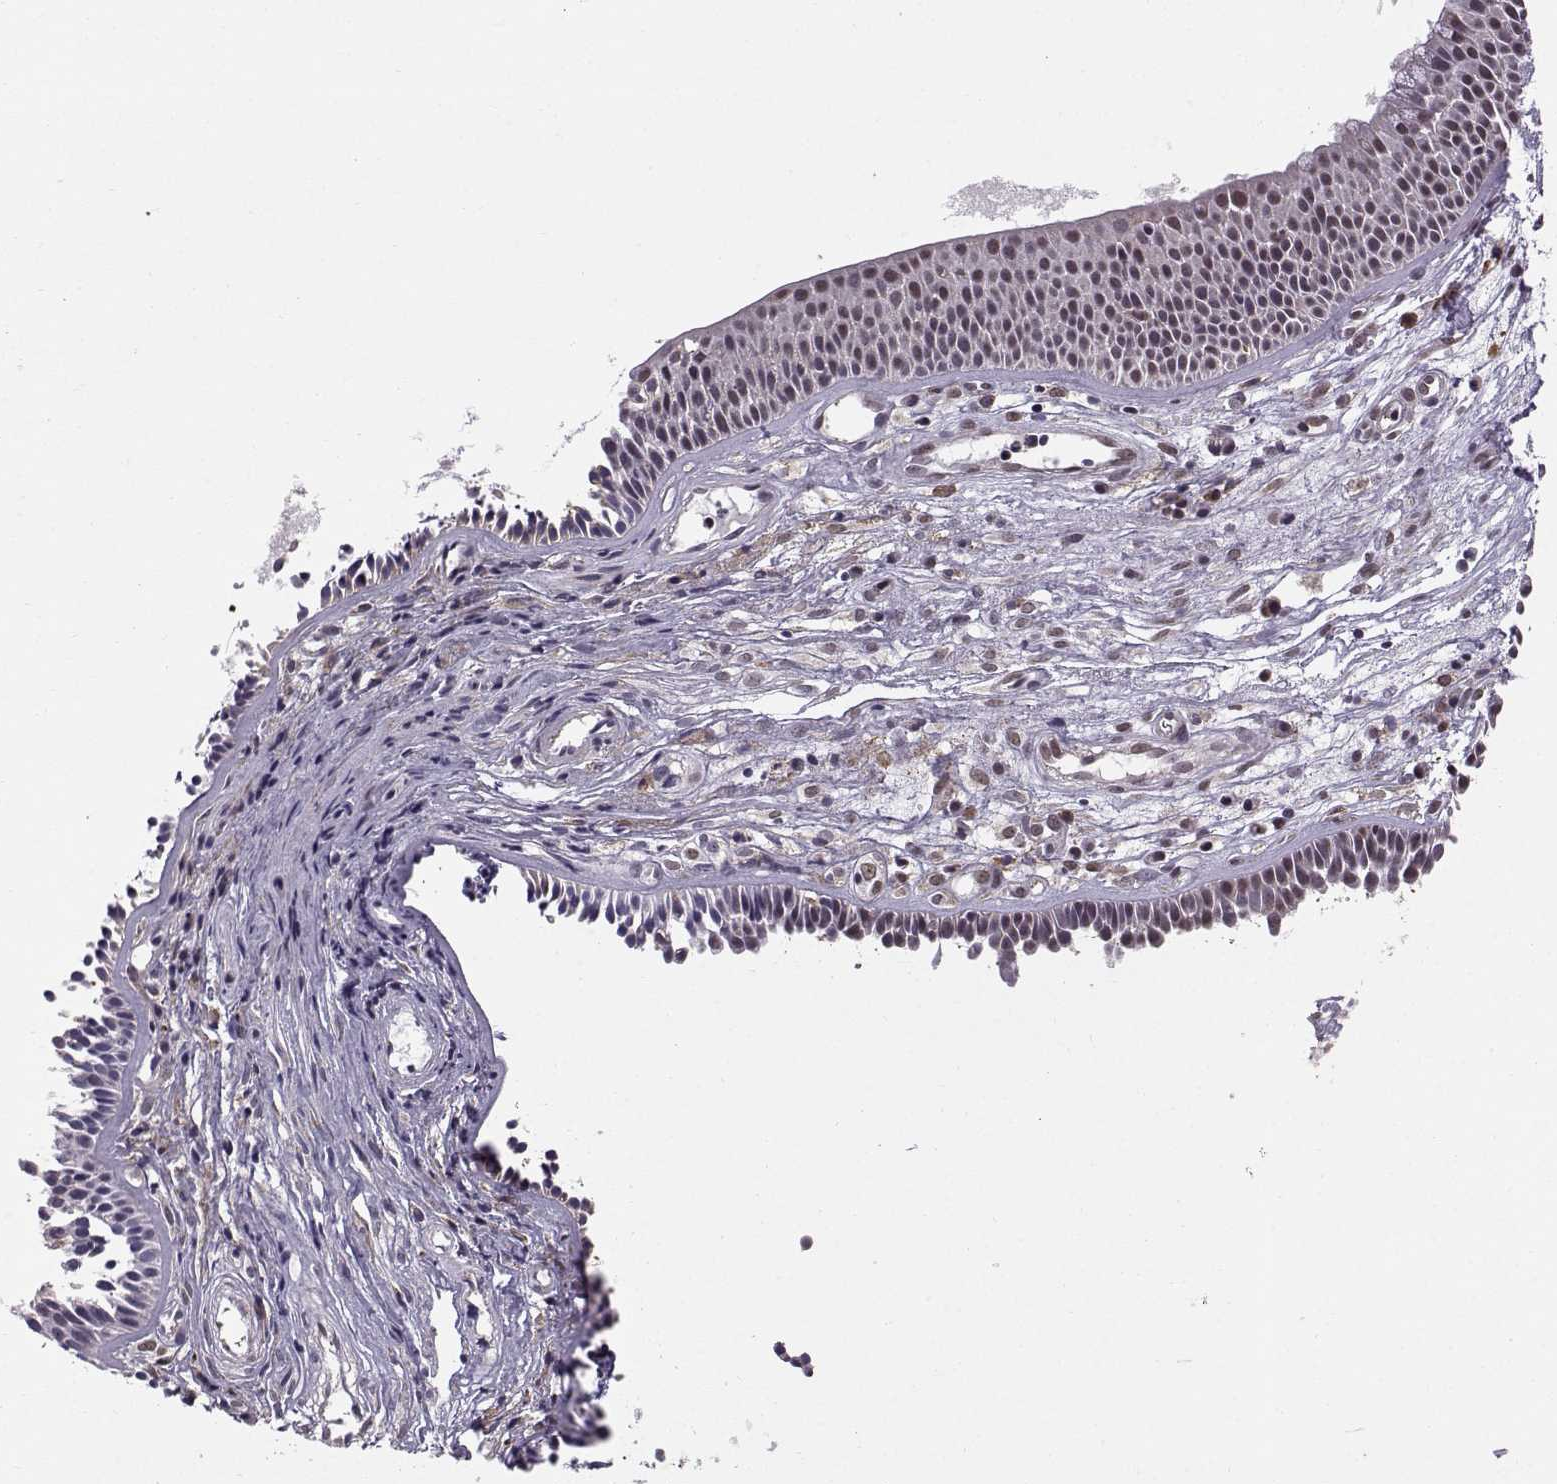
{"staining": {"intensity": "negative", "quantity": "none", "location": "none"}, "tissue": "nasopharynx", "cell_type": "Respiratory epithelial cells", "image_type": "normal", "snomed": [{"axis": "morphology", "description": "Normal tissue, NOS"}, {"axis": "topography", "description": "Nasopharynx"}], "caption": "An IHC photomicrograph of unremarkable nasopharynx is shown. There is no staining in respiratory epithelial cells of nasopharynx.", "gene": "EZH1", "patient": {"sex": "male", "age": 31}}